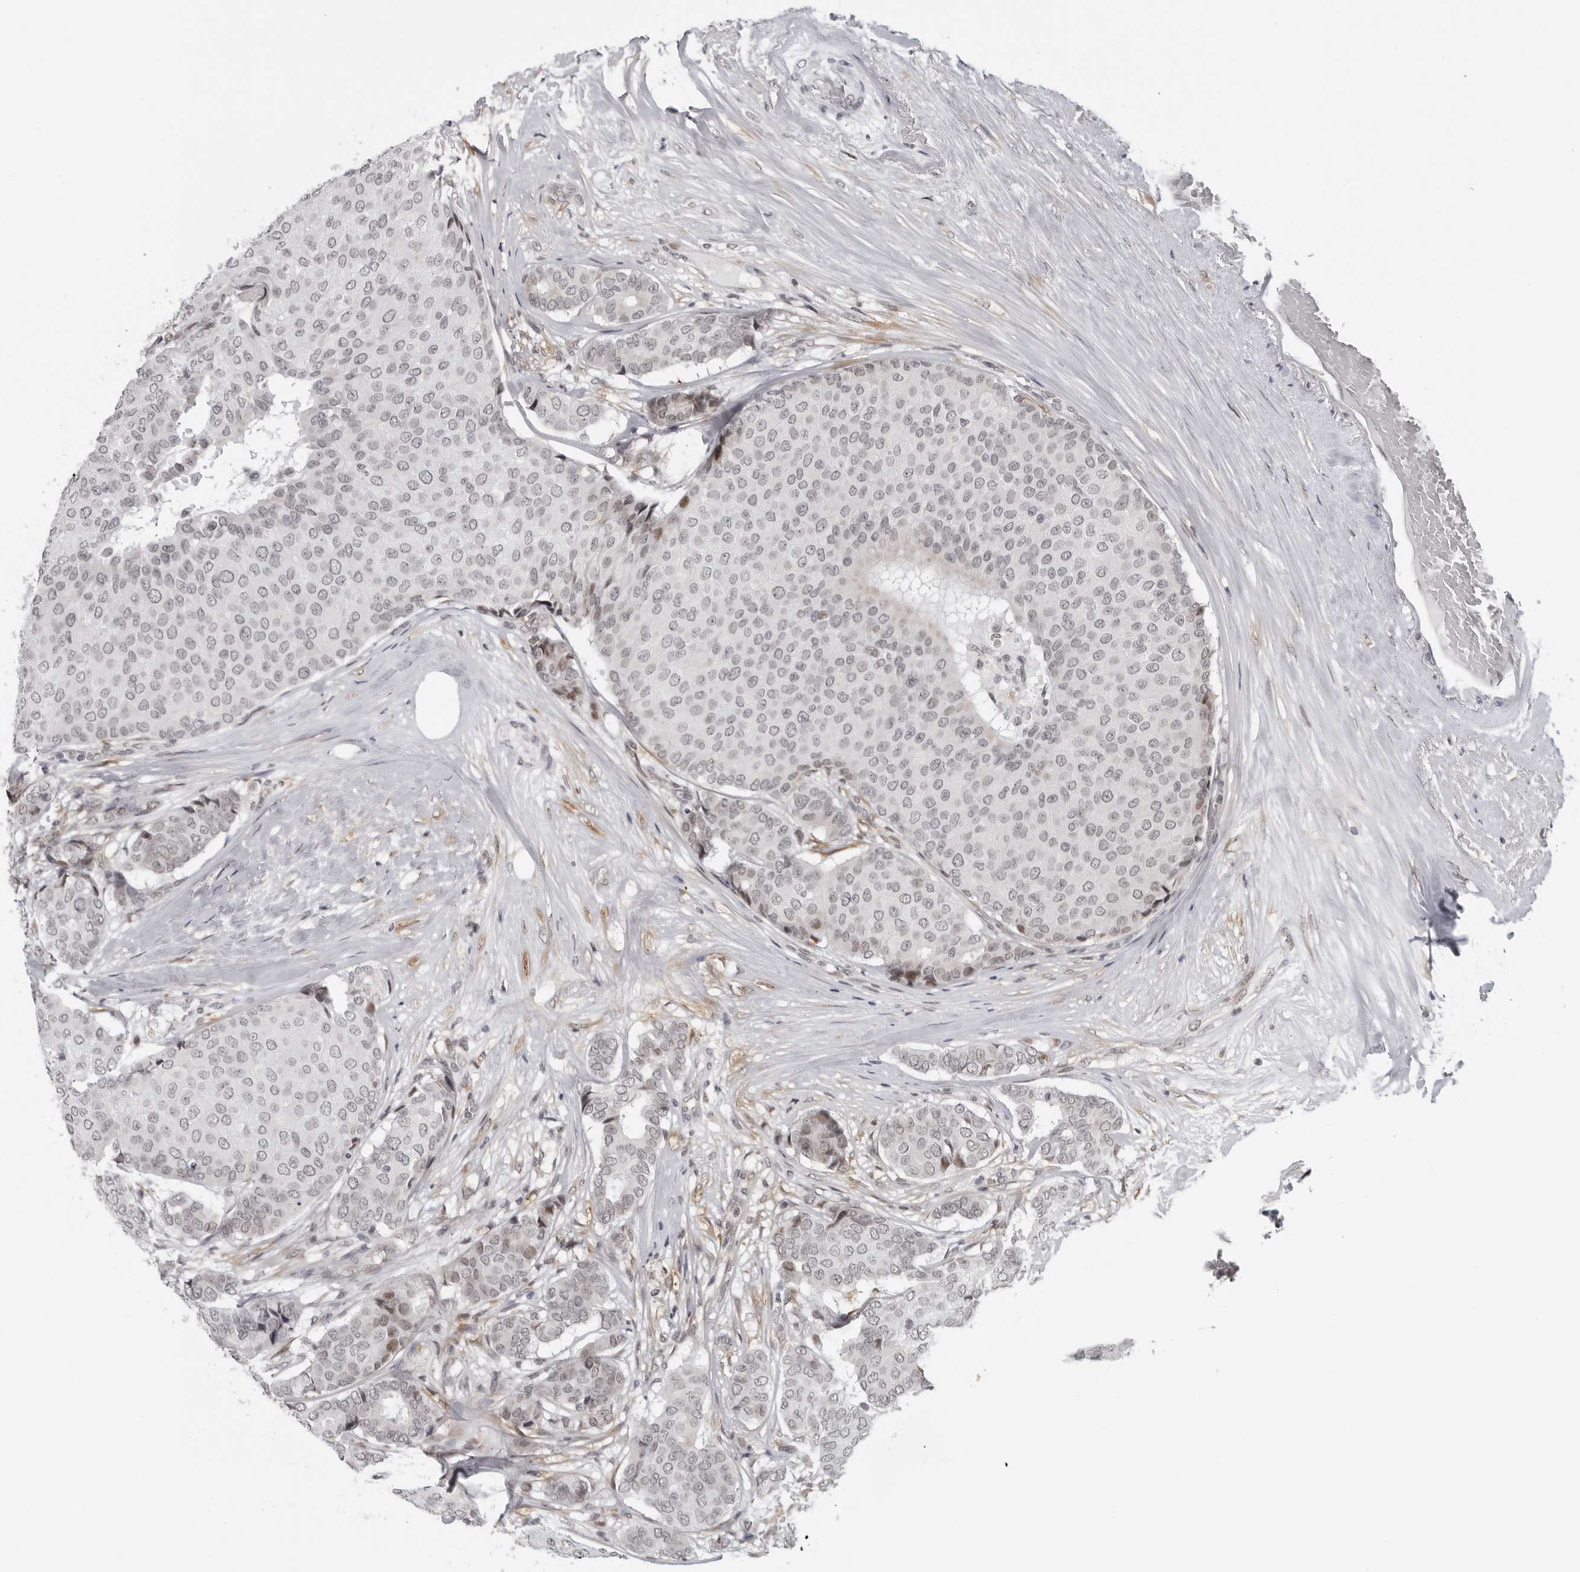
{"staining": {"intensity": "weak", "quantity": "25%-75%", "location": "nuclear"}, "tissue": "breast cancer", "cell_type": "Tumor cells", "image_type": "cancer", "snomed": [{"axis": "morphology", "description": "Duct carcinoma"}, {"axis": "topography", "description": "Breast"}], "caption": "Immunohistochemical staining of human infiltrating ductal carcinoma (breast) reveals low levels of weak nuclear positivity in about 25%-75% of tumor cells.", "gene": "MAF", "patient": {"sex": "female", "age": 75}}